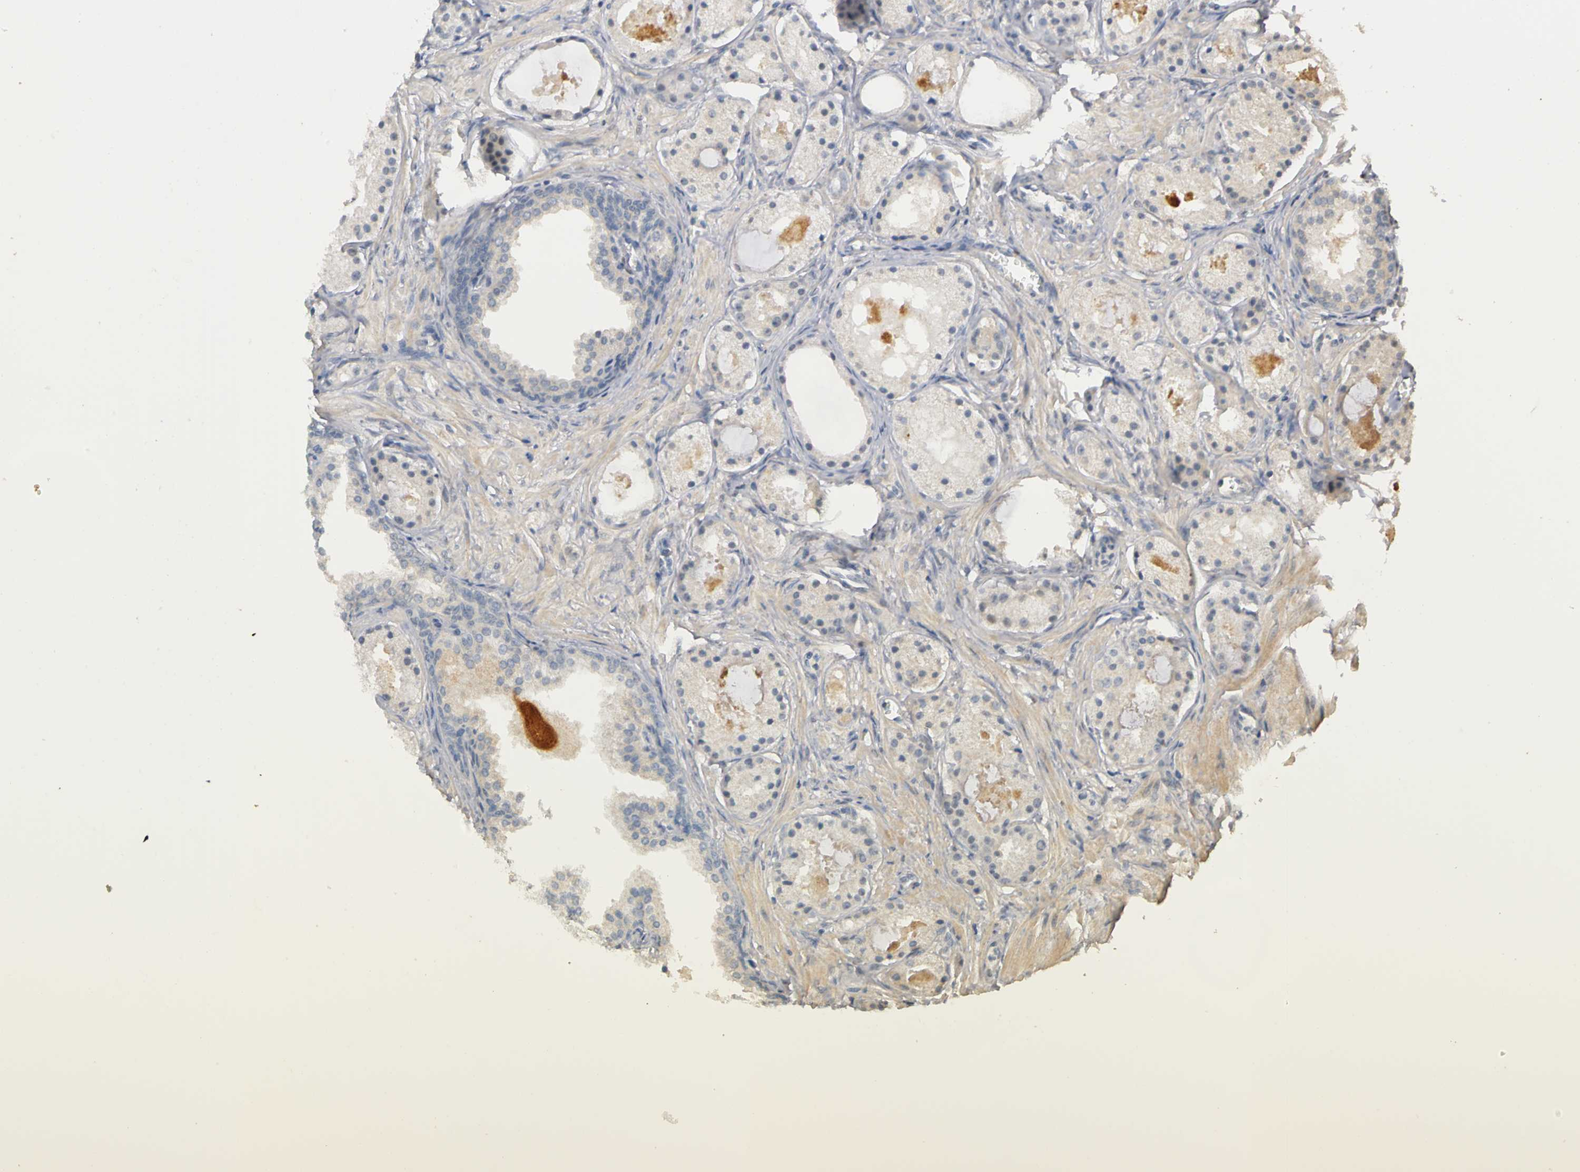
{"staining": {"intensity": "weak", "quantity": ">75%", "location": "cytoplasmic/membranous"}, "tissue": "prostate cancer", "cell_type": "Tumor cells", "image_type": "cancer", "snomed": [{"axis": "morphology", "description": "Adenocarcinoma, Low grade"}, {"axis": "topography", "description": "Prostate"}], "caption": "Immunohistochemistry staining of prostate cancer, which shows low levels of weak cytoplasmic/membranous positivity in approximately >75% of tumor cells indicating weak cytoplasmic/membranous protein positivity. The staining was performed using DAB (brown) for protein detection and nuclei were counterstained in hematoxylin (blue).", "gene": "PGR", "patient": {"sex": "male", "age": 57}}